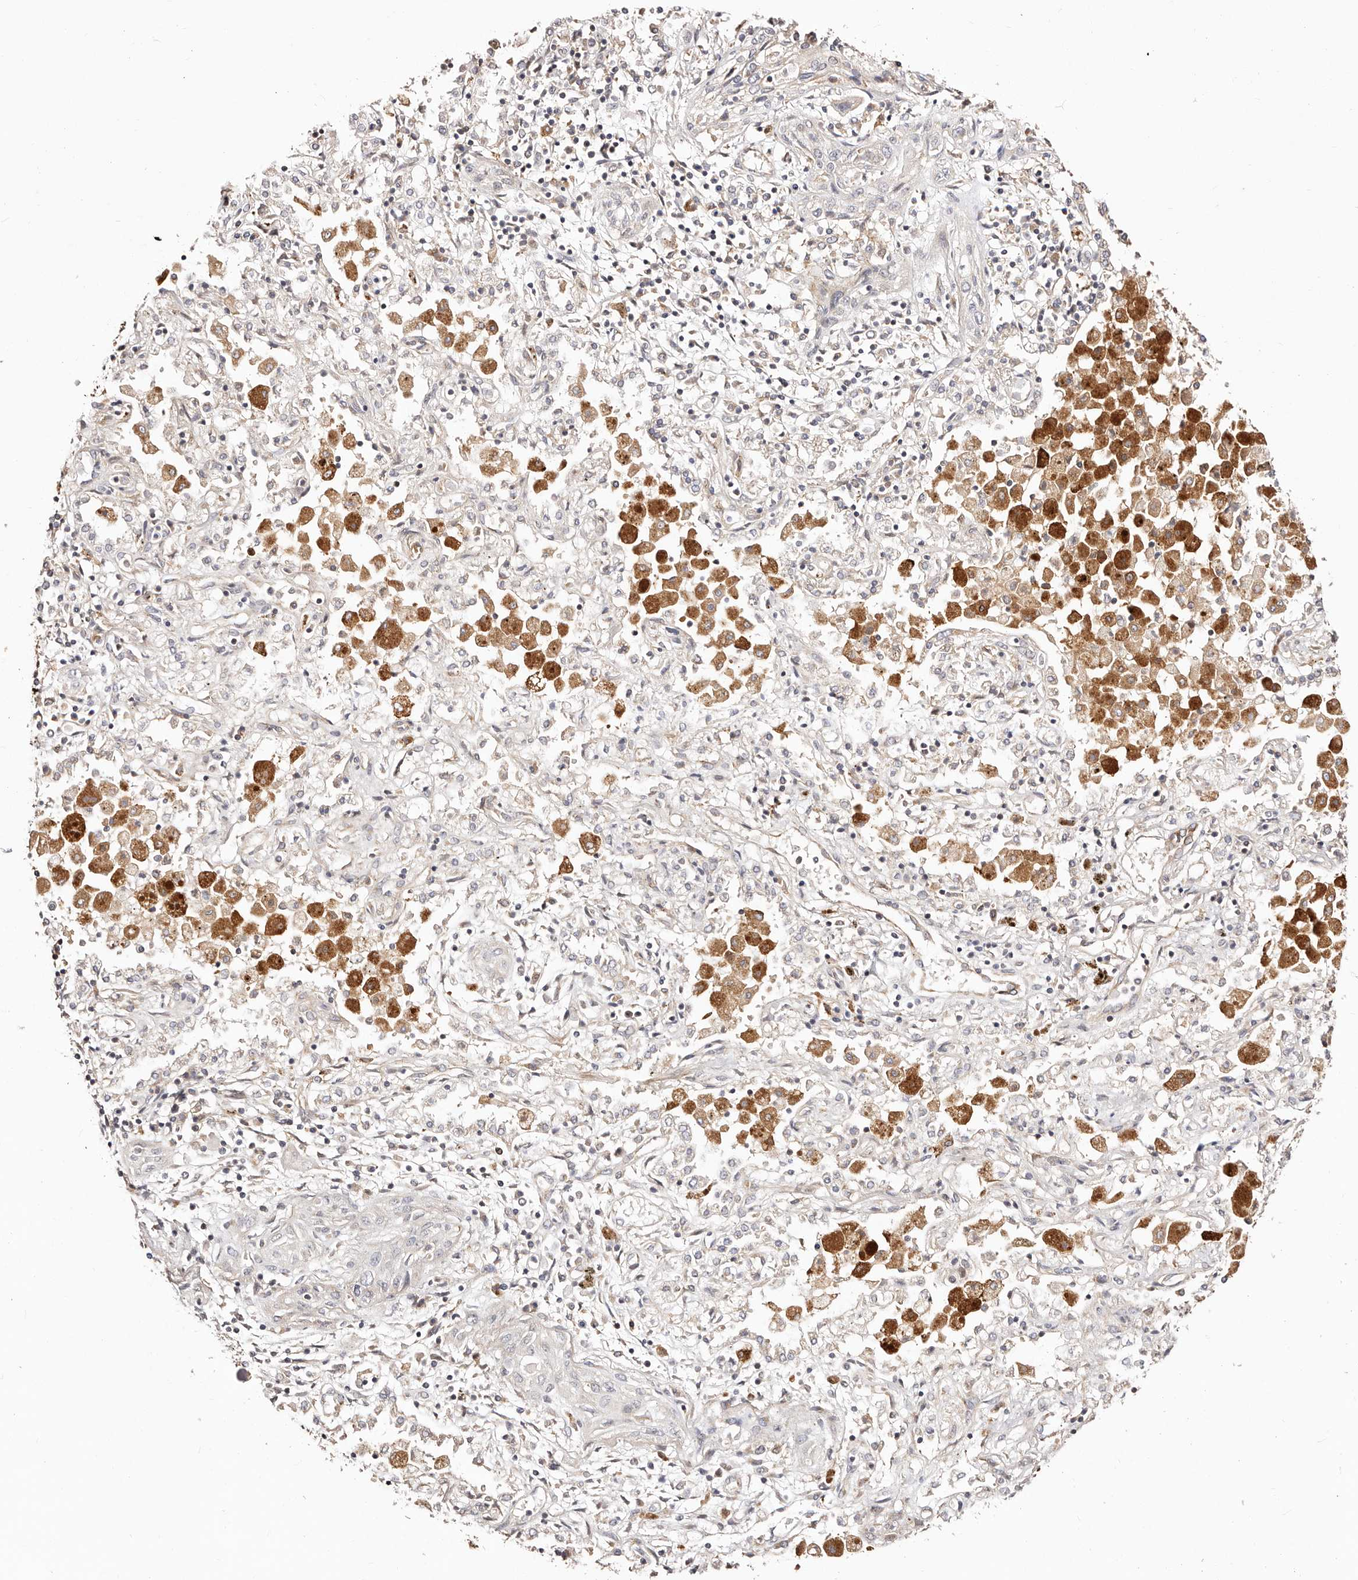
{"staining": {"intensity": "negative", "quantity": "none", "location": "none"}, "tissue": "lung cancer", "cell_type": "Tumor cells", "image_type": "cancer", "snomed": [{"axis": "morphology", "description": "Squamous cell carcinoma, NOS"}, {"axis": "topography", "description": "Lung"}], "caption": "Lung squamous cell carcinoma was stained to show a protein in brown. There is no significant expression in tumor cells.", "gene": "MAPK1", "patient": {"sex": "female", "age": 47}}